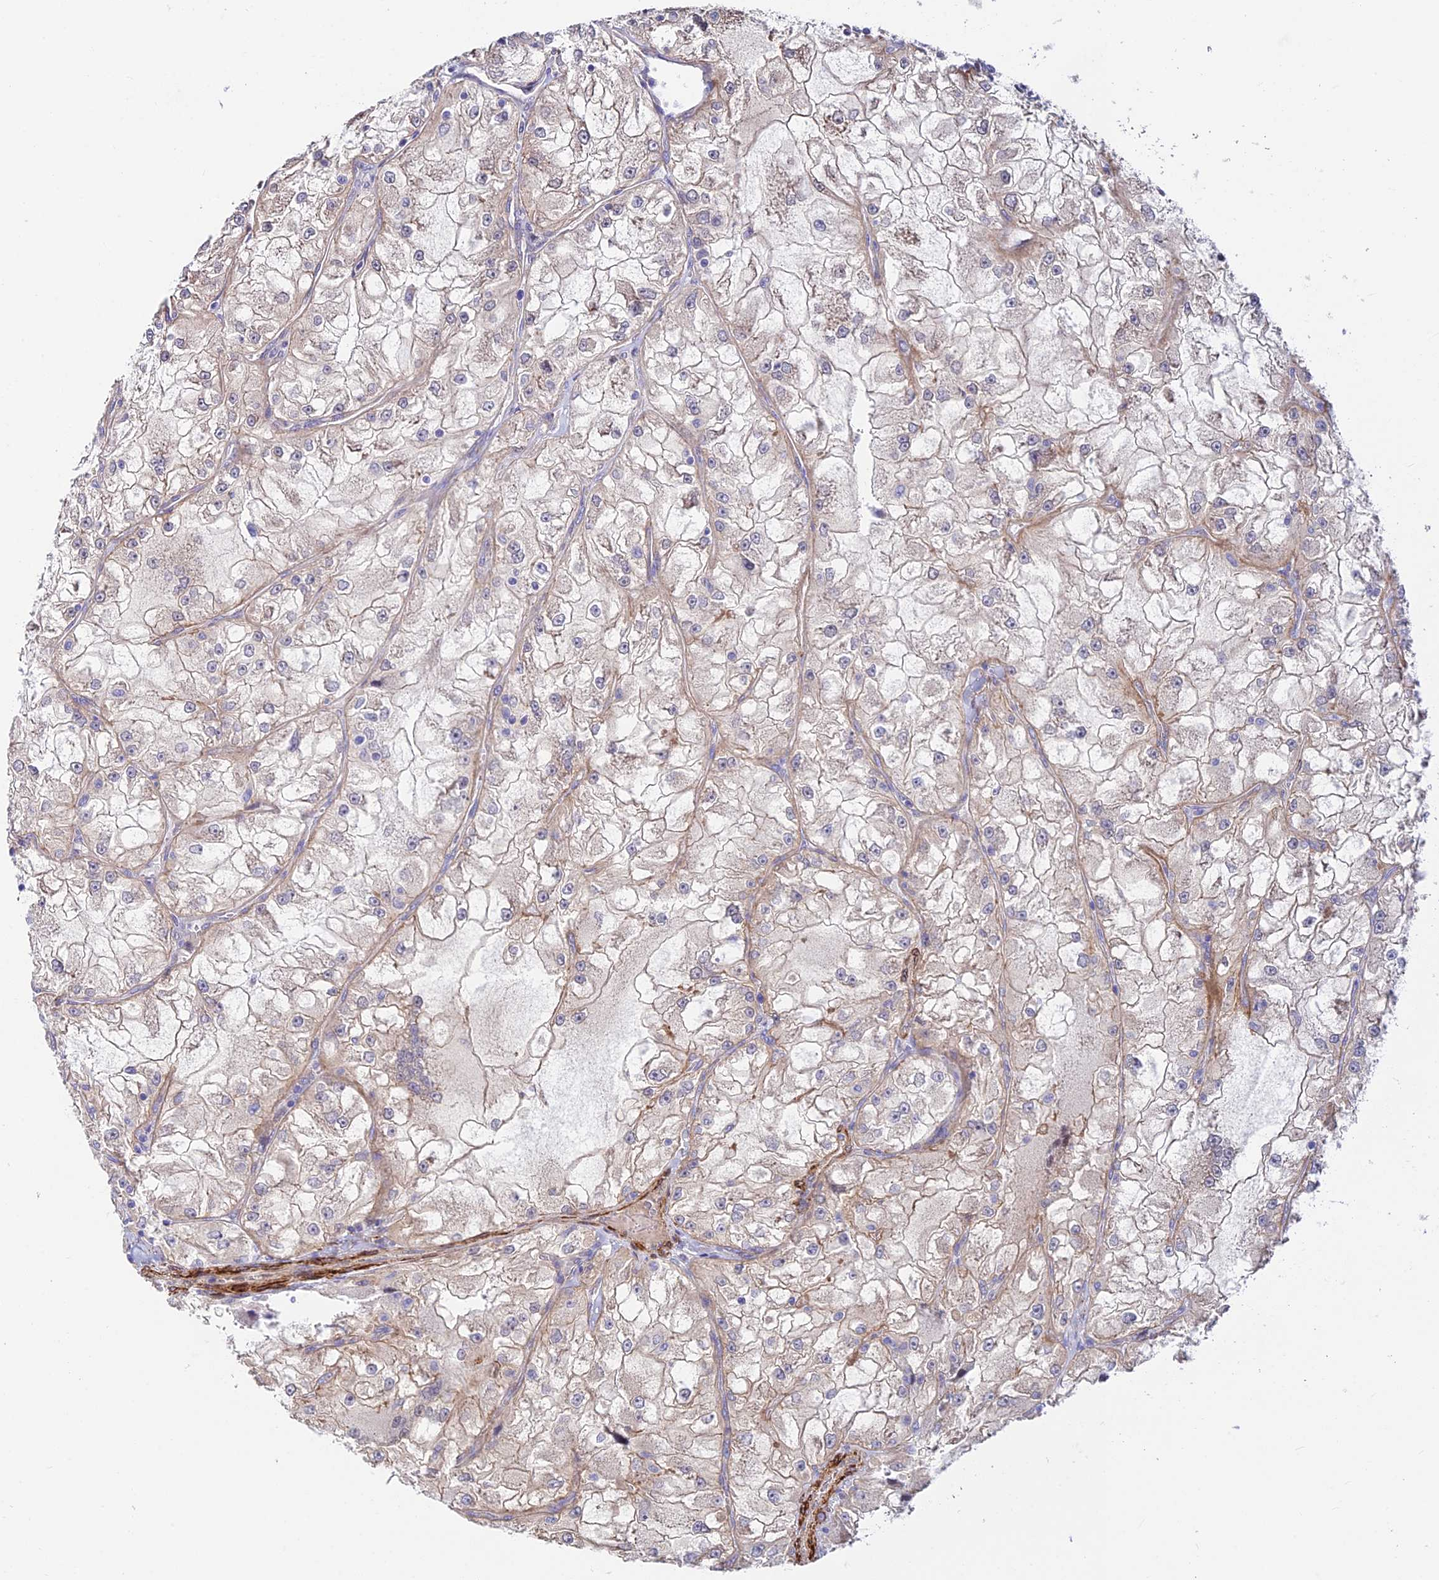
{"staining": {"intensity": "negative", "quantity": "none", "location": "none"}, "tissue": "renal cancer", "cell_type": "Tumor cells", "image_type": "cancer", "snomed": [{"axis": "morphology", "description": "Adenocarcinoma, NOS"}, {"axis": "topography", "description": "Kidney"}], "caption": "IHC micrograph of human renal adenocarcinoma stained for a protein (brown), which exhibits no expression in tumor cells.", "gene": "ANKRD50", "patient": {"sex": "female", "age": 72}}